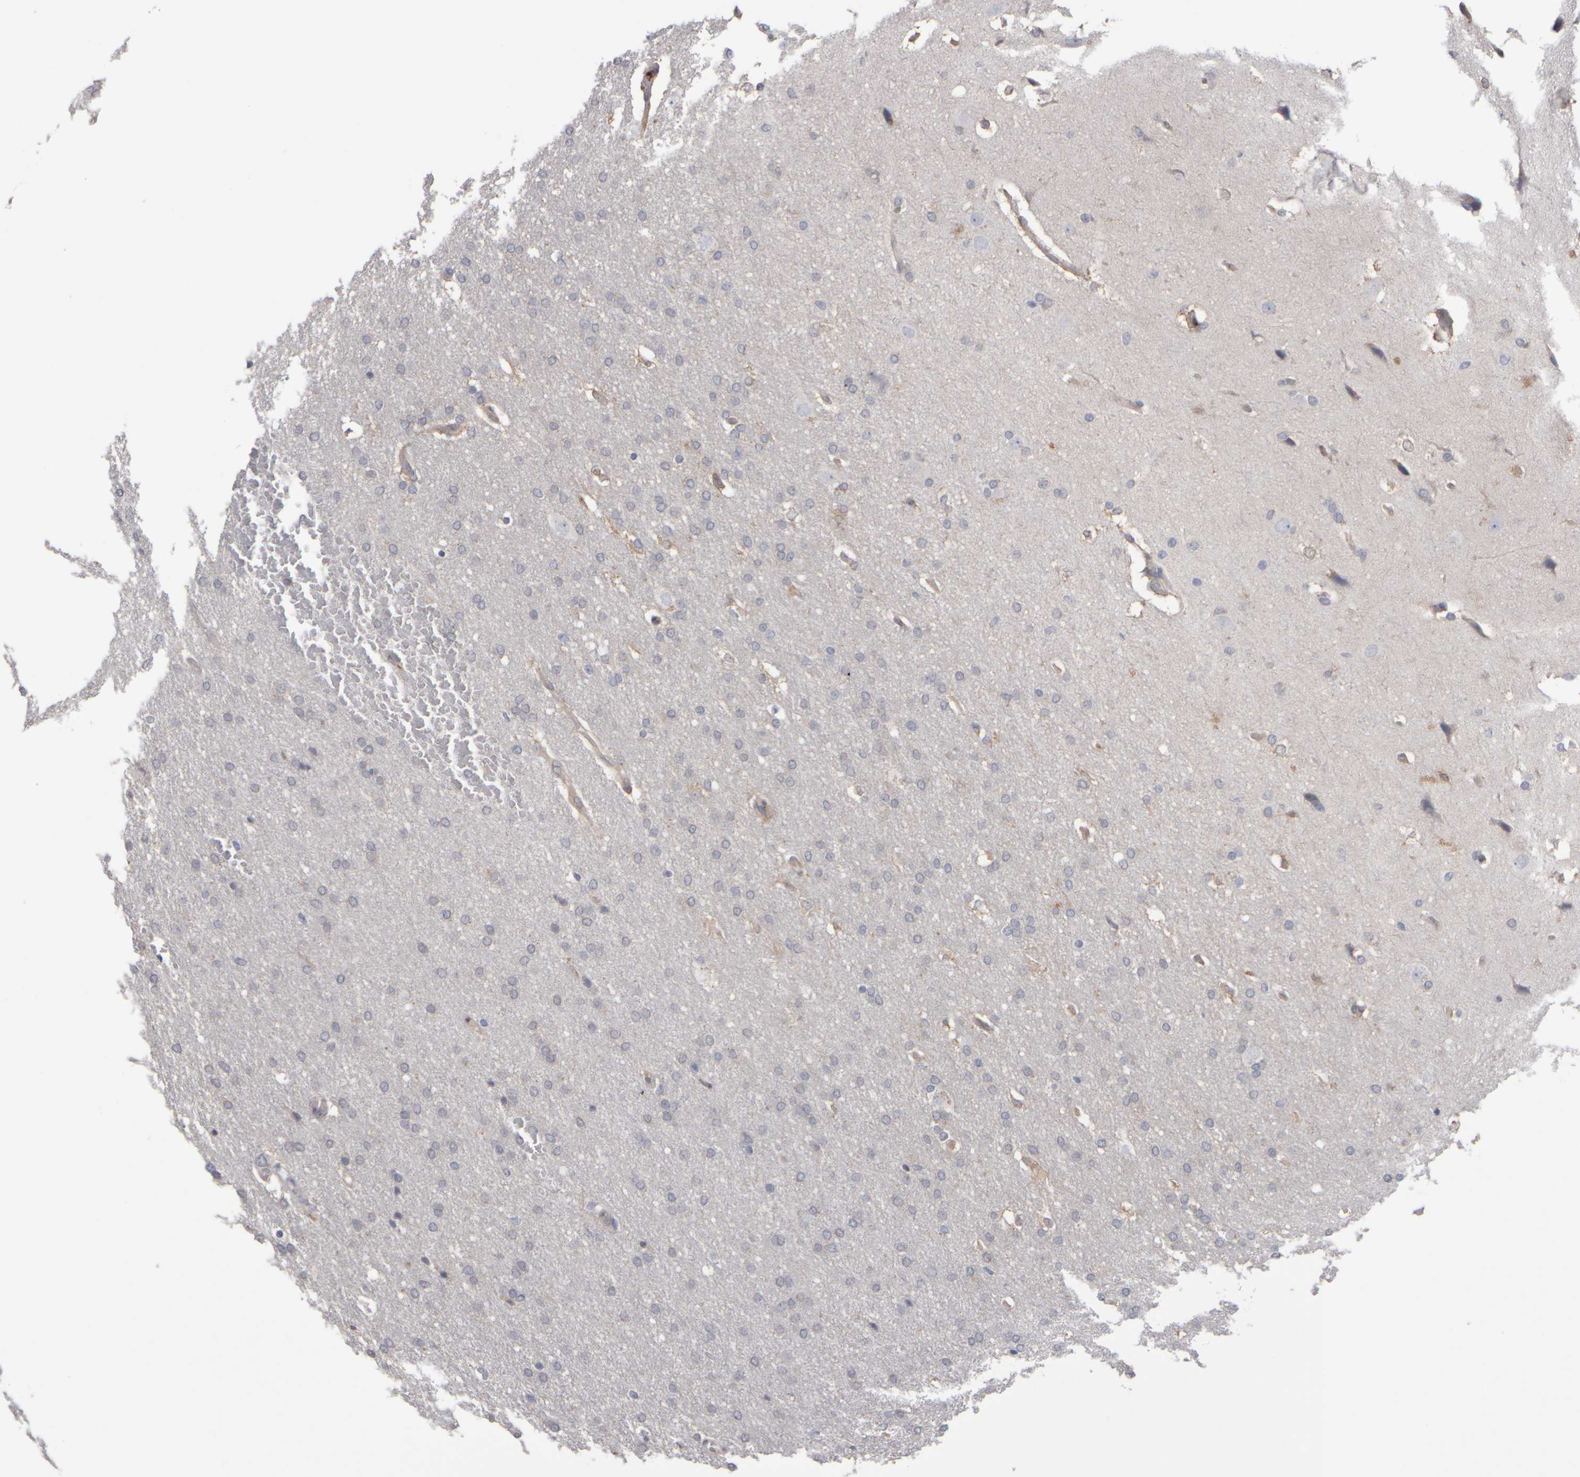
{"staining": {"intensity": "weak", "quantity": "<25%", "location": "cytoplasmic/membranous"}, "tissue": "glioma", "cell_type": "Tumor cells", "image_type": "cancer", "snomed": [{"axis": "morphology", "description": "Glioma, malignant, Low grade"}, {"axis": "topography", "description": "Brain"}], "caption": "Human glioma stained for a protein using immunohistochemistry (IHC) demonstrates no staining in tumor cells.", "gene": "EPHX2", "patient": {"sex": "female", "age": 37}}